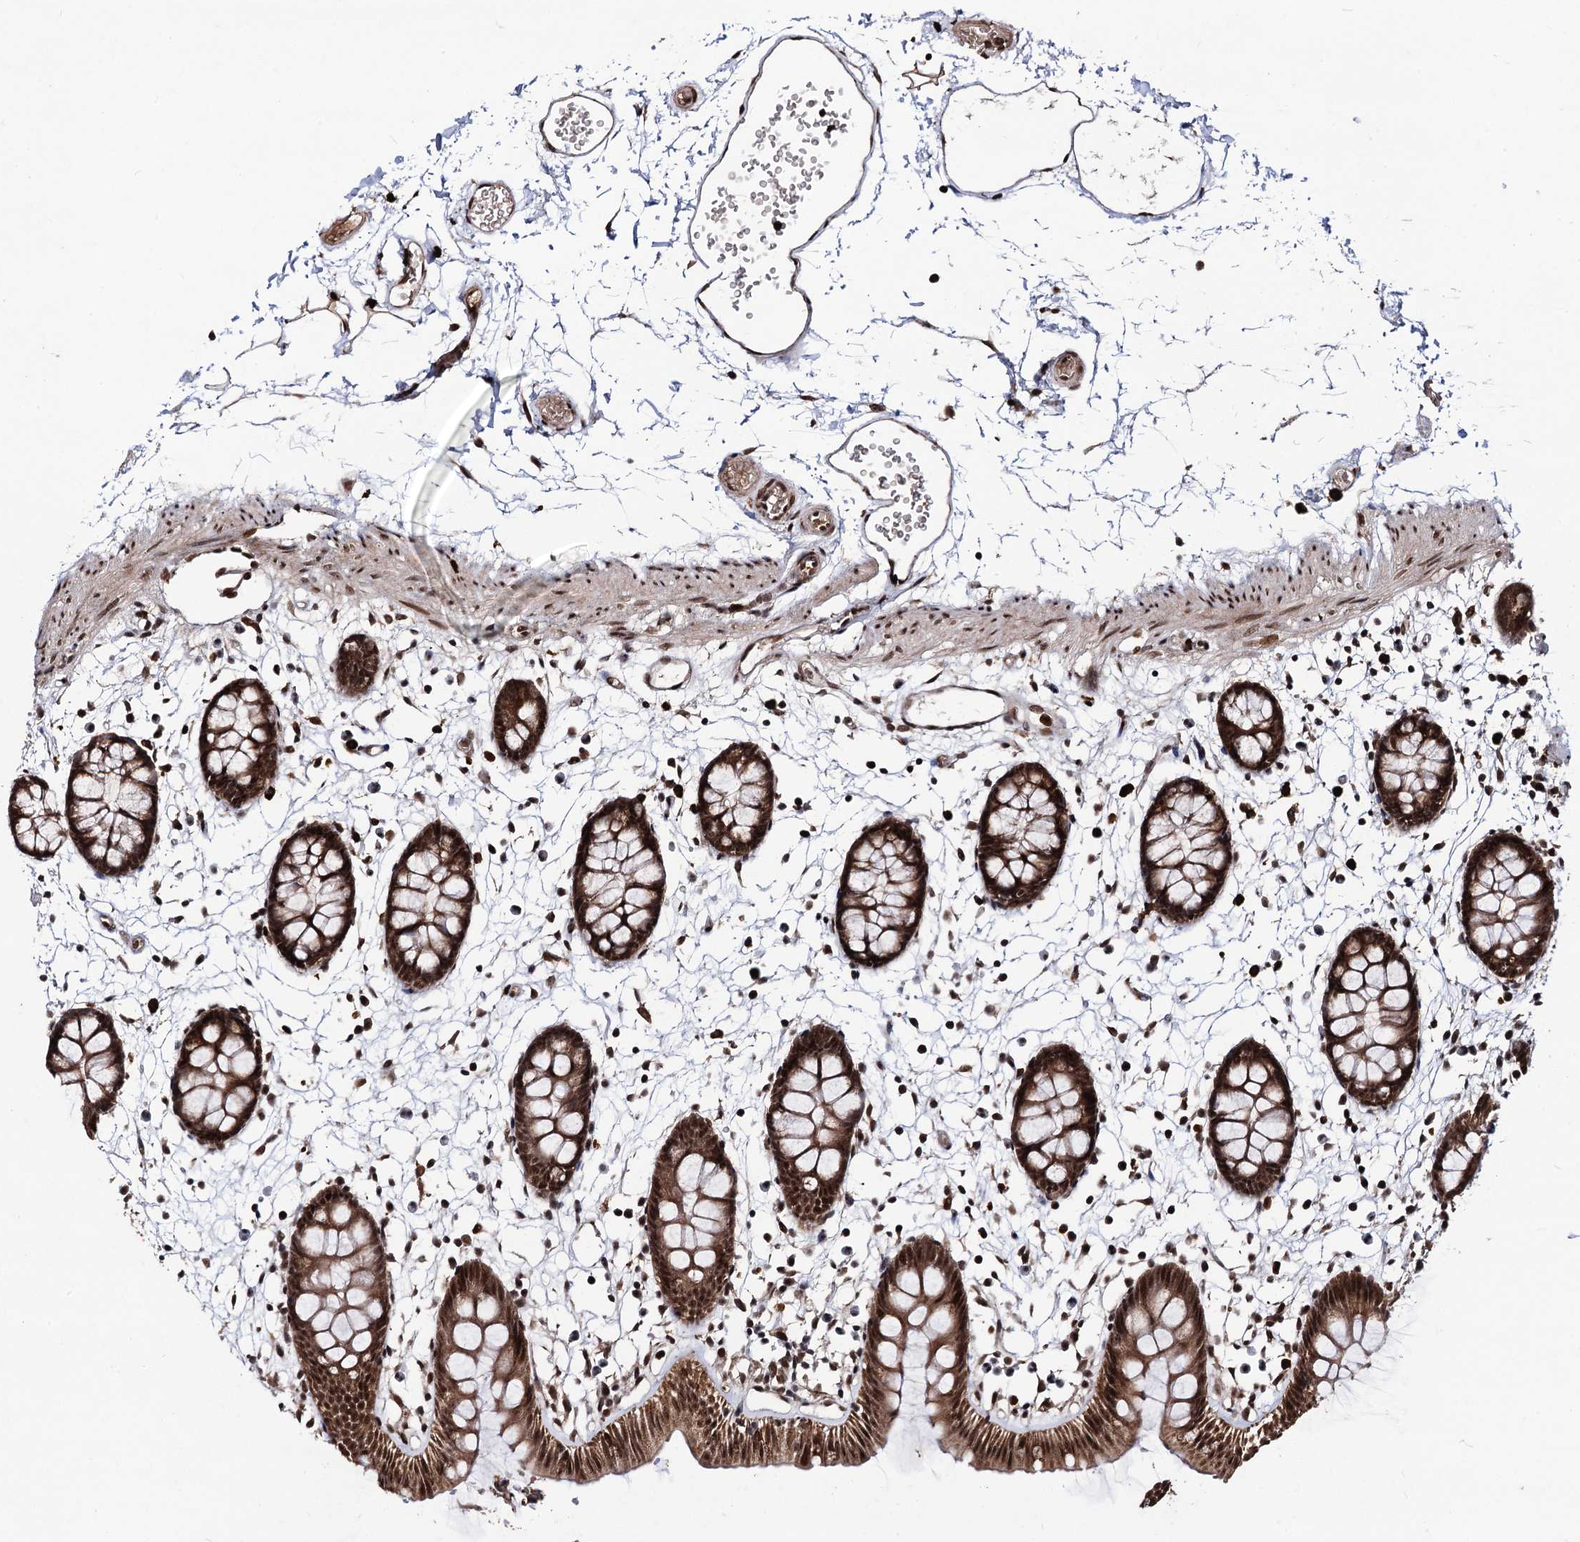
{"staining": {"intensity": "moderate", "quantity": ">75%", "location": "cytoplasmic/membranous,nuclear"}, "tissue": "colon", "cell_type": "Endothelial cells", "image_type": "normal", "snomed": [{"axis": "morphology", "description": "Normal tissue, NOS"}, {"axis": "topography", "description": "Colon"}], "caption": "This histopathology image reveals immunohistochemistry staining of unremarkable human colon, with medium moderate cytoplasmic/membranous,nuclear expression in about >75% of endothelial cells.", "gene": "SFSWAP", "patient": {"sex": "male", "age": 56}}